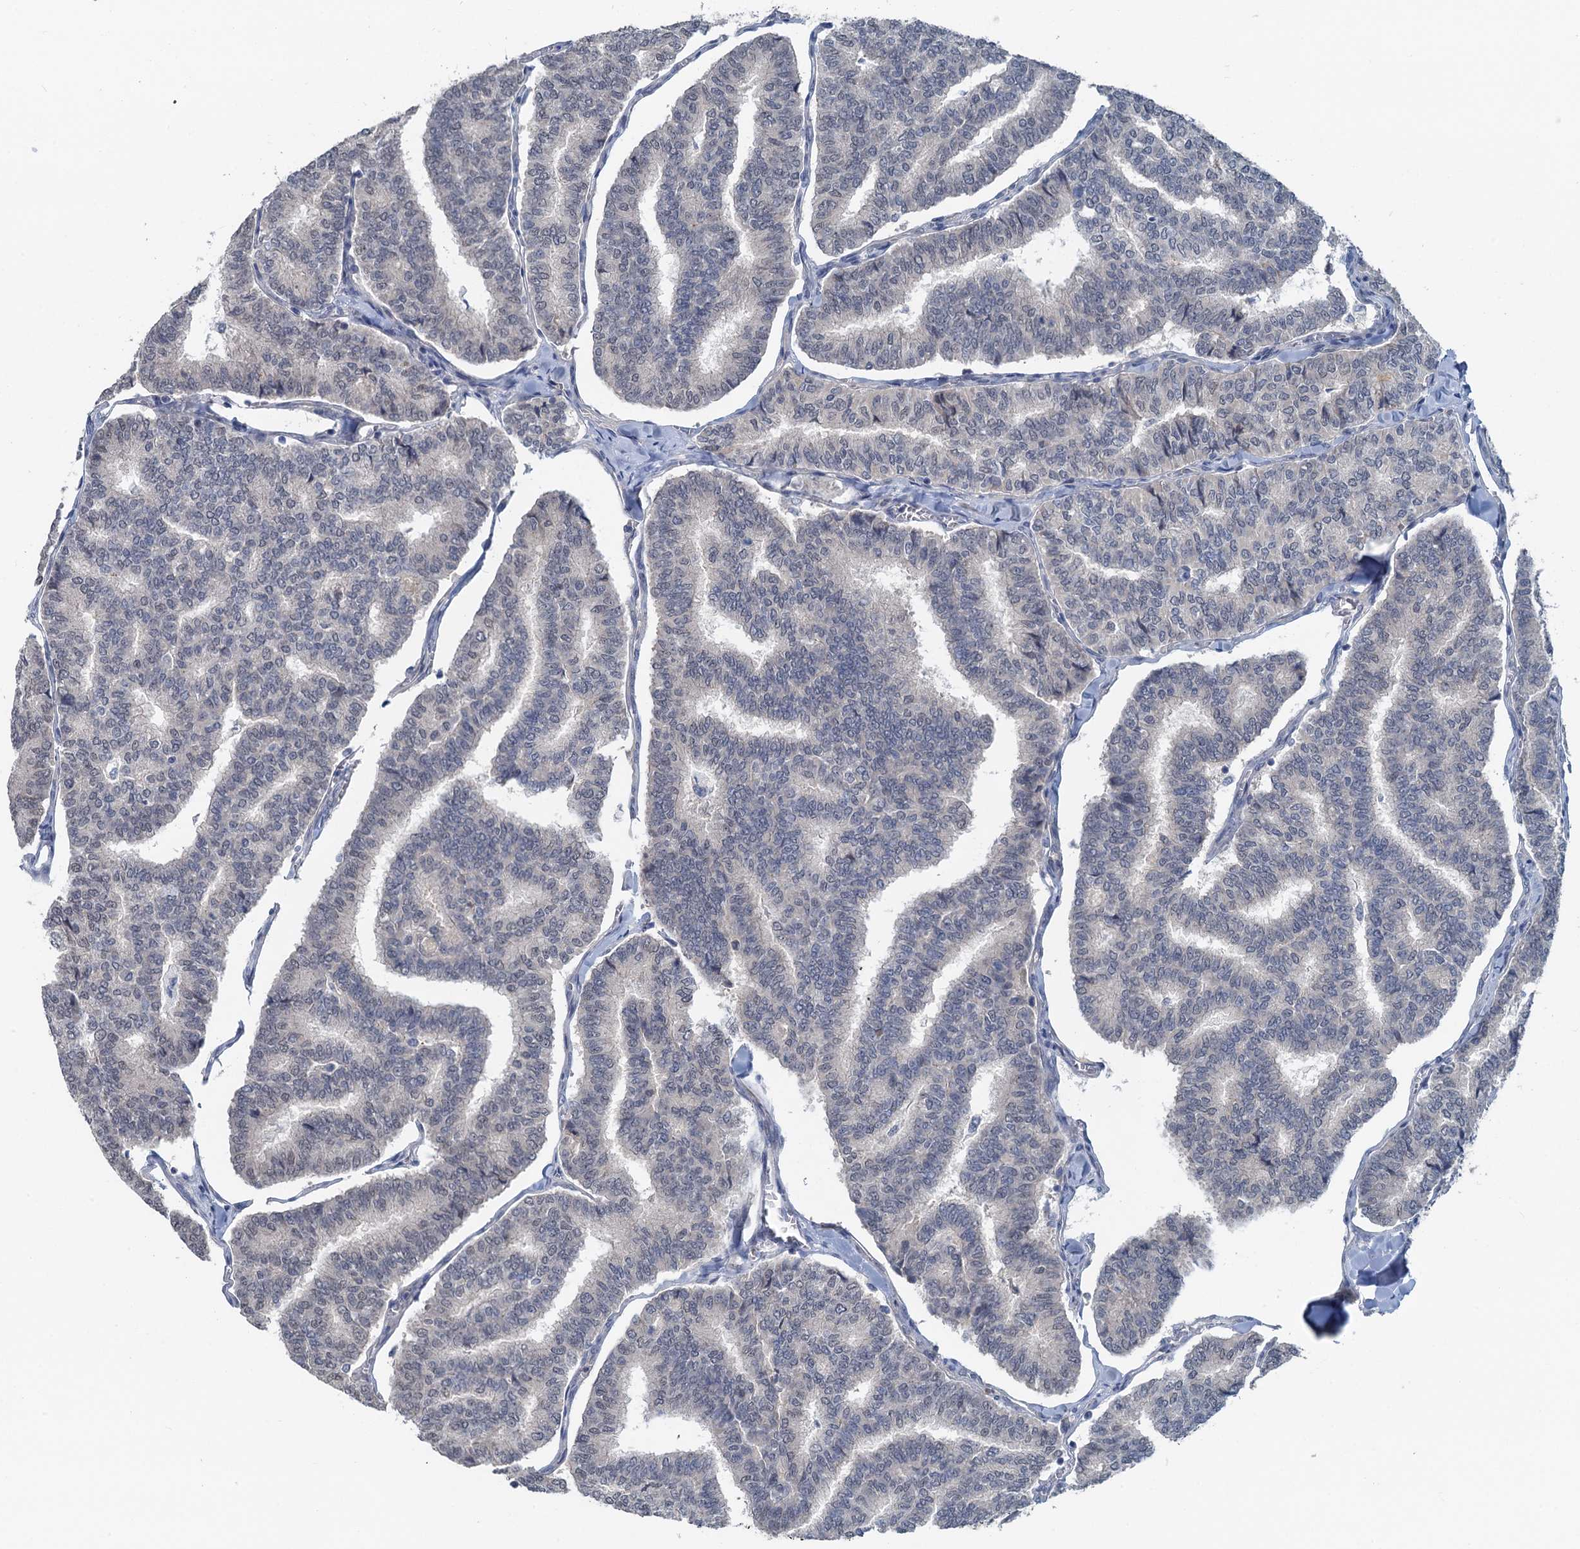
{"staining": {"intensity": "negative", "quantity": "none", "location": "none"}, "tissue": "thyroid cancer", "cell_type": "Tumor cells", "image_type": "cancer", "snomed": [{"axis": "morphology", "description": "Papillary adenocarcinoma, NOS"}, {"axis": "topography", "description": "Thyroid gland"}], "caption": "Tumor cells show no significant staining in papillary adenocarcinoma (thyroid).", "gene": "MYO16", "patient": {"sex": "female", "age": 35}}